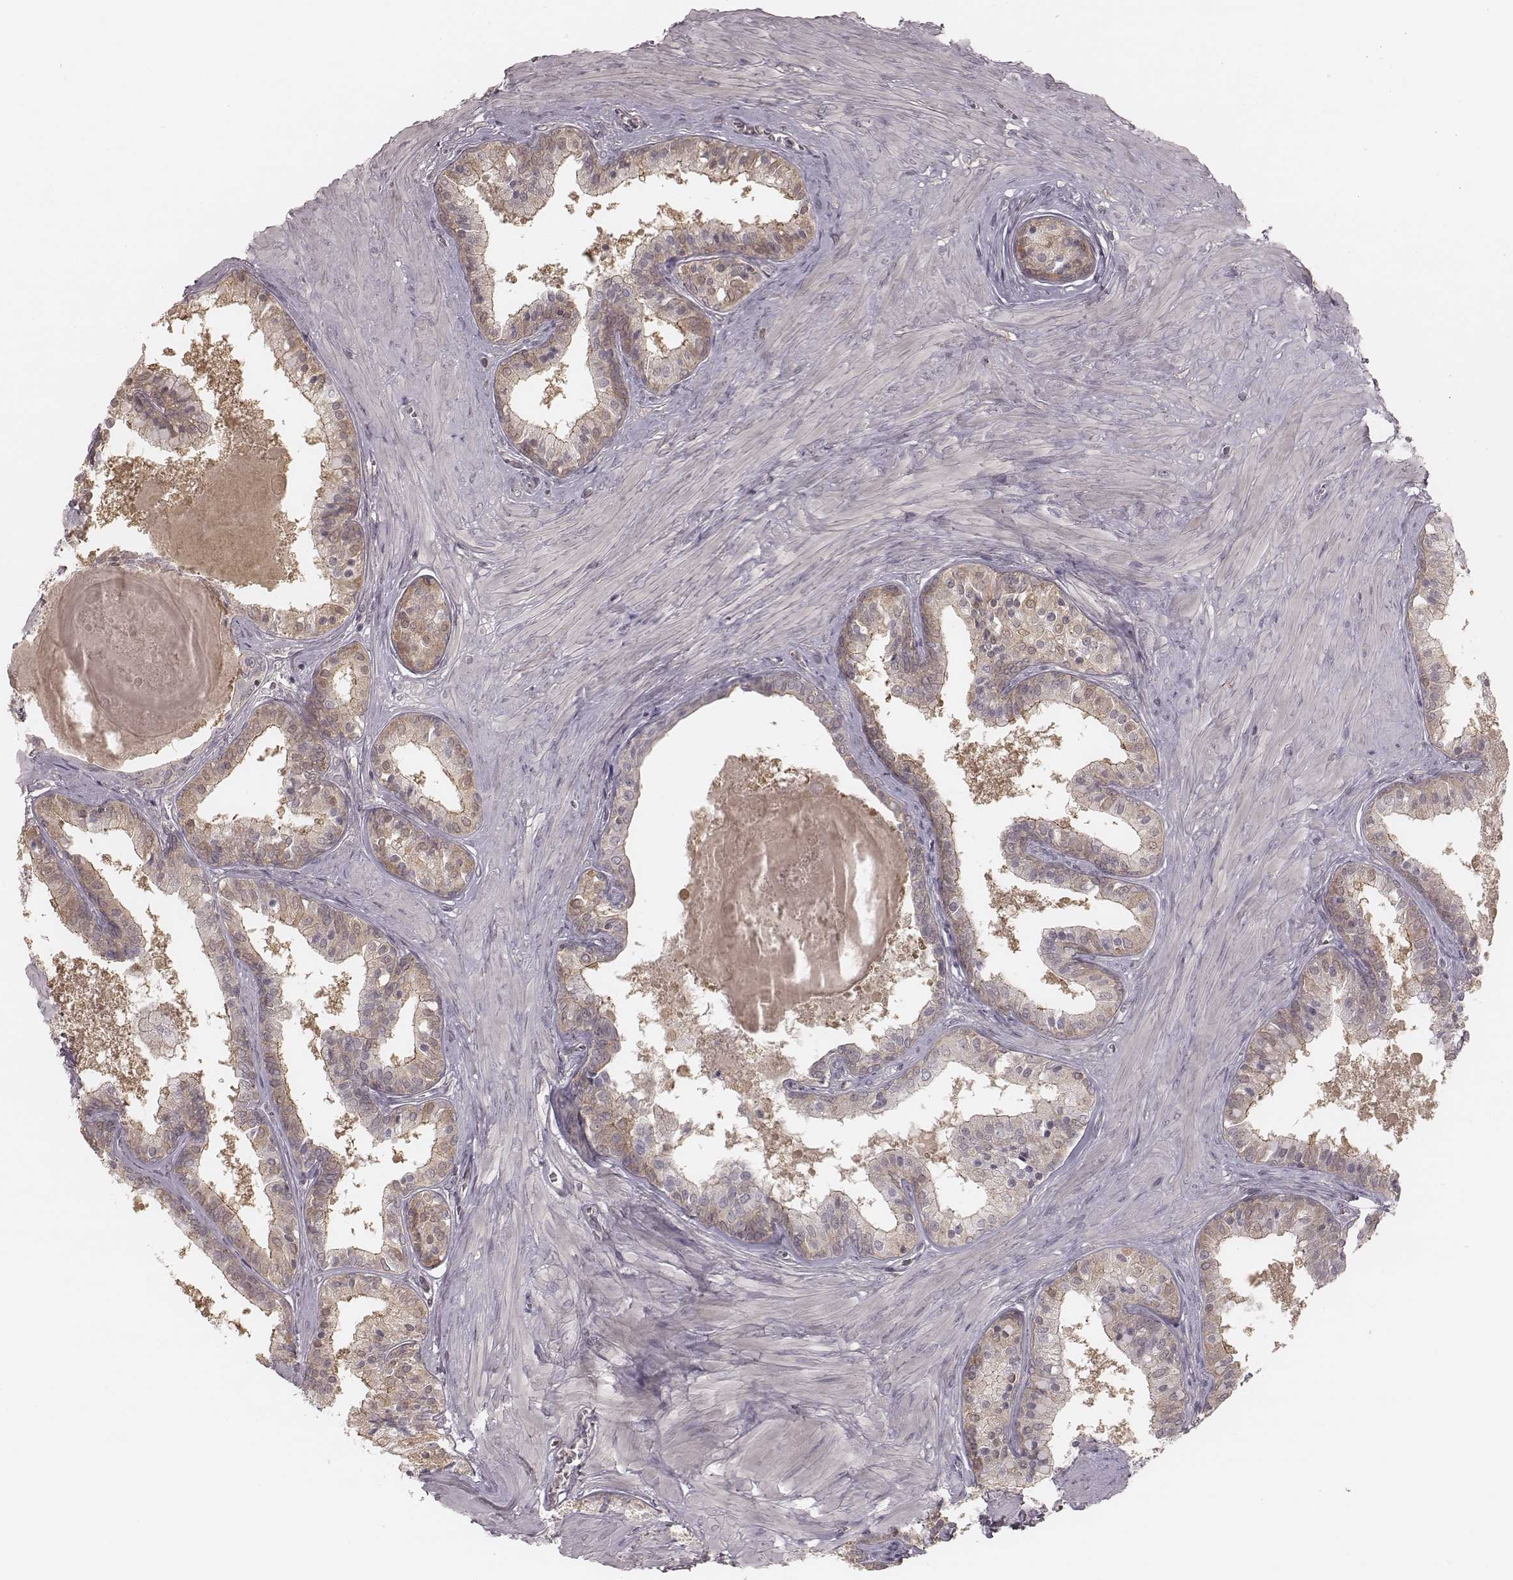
{"staining": {"intensity": "weak", "quantity": "<25%", "location": "cytoplasmic/membranous"}, "tissue": "prostate", "cell_type": "Glandular cells", "image_type": "normal", "snomed": [{"axis": "morphology", "description": "Normal tissue, NOS"}, {"axis": "topography", "description": "Prostate"}], "caption": "Human prostate stained for a protein using immunohistochemistry (IHC) demonstrates no positivity in glandular cells.", "gene": "TDRD5", "patient": {"sex": "male", "age": 61}}